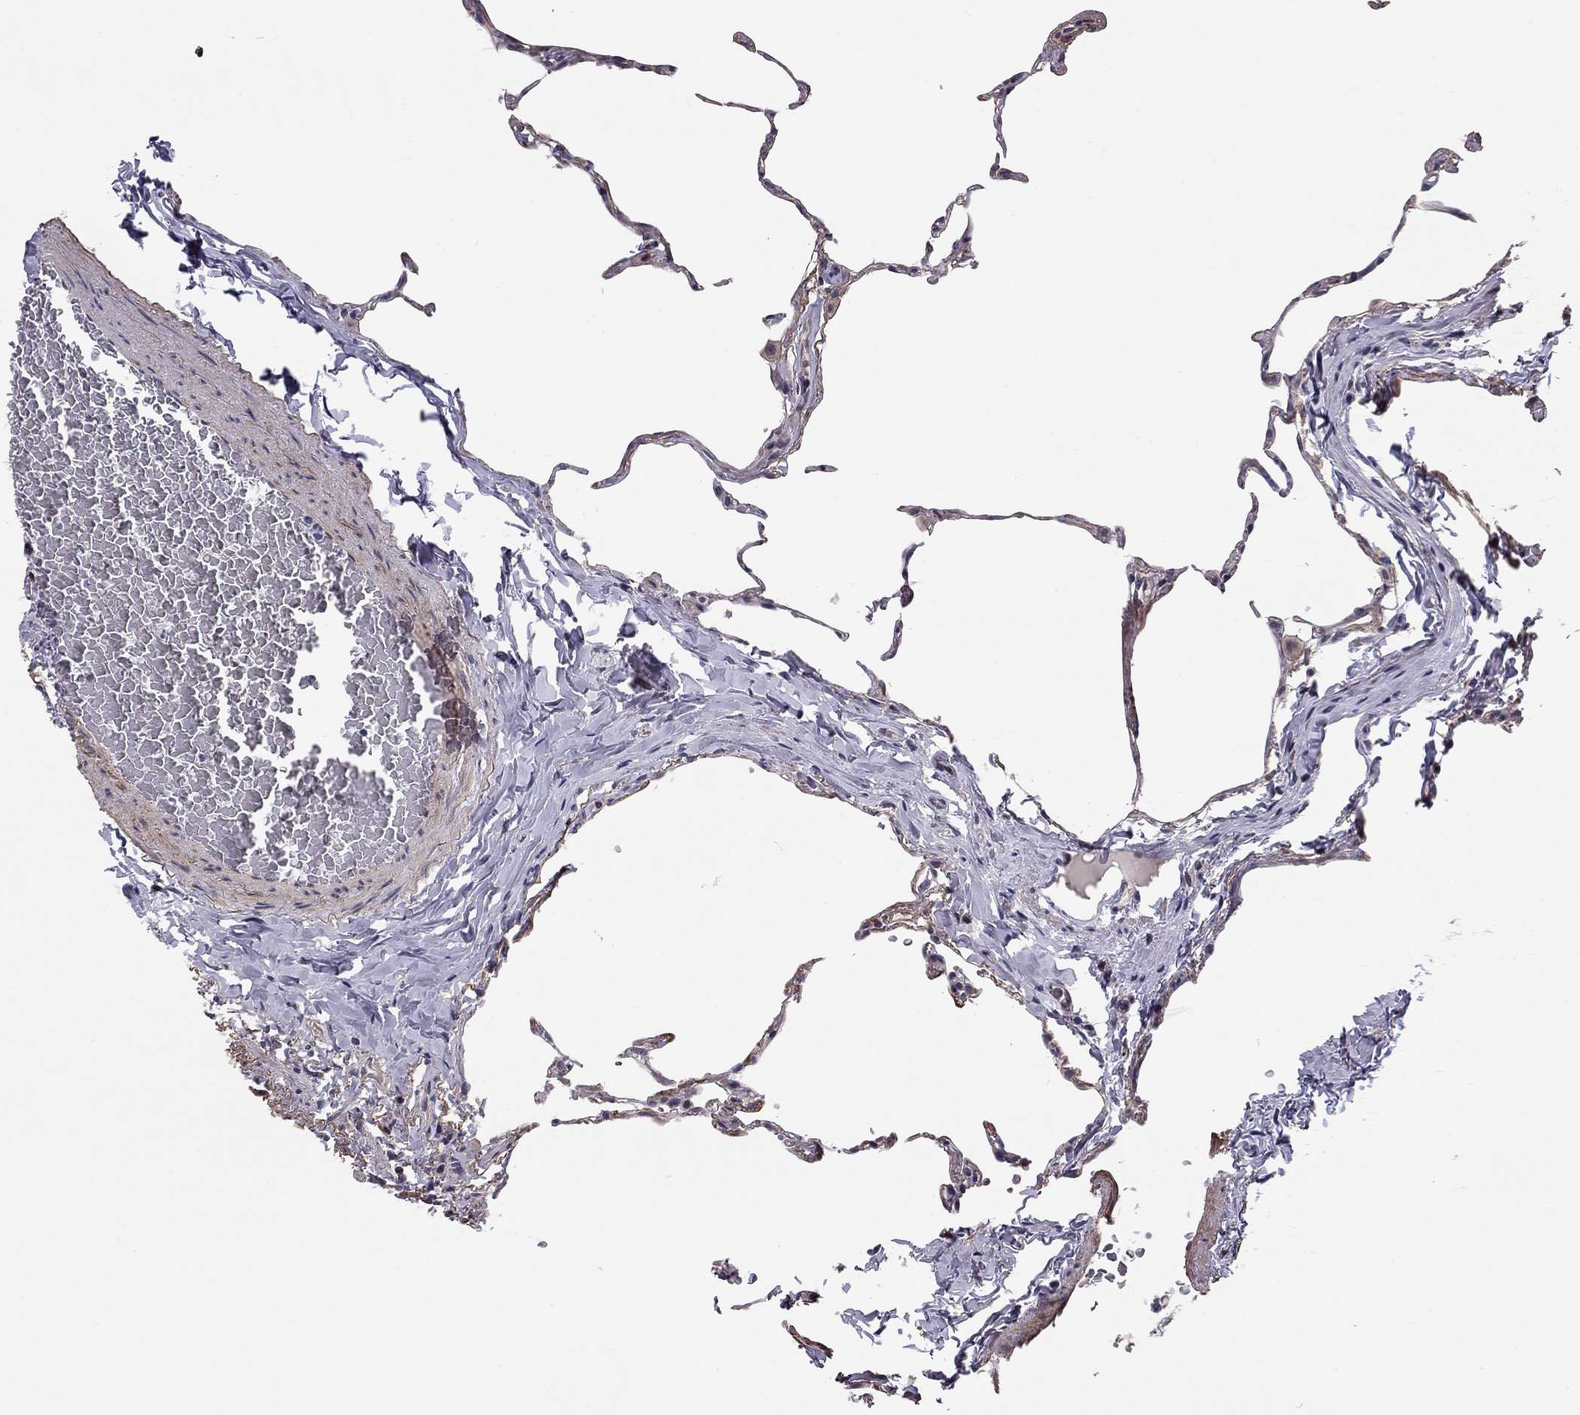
{"staining": {"intensity": "moderate", "quantity": "<25%", "location": "cytoplasmic/membranous"}, "tissue": "lung", "cell_type": "Alveolar cells", "image_type": "normal", "snomed": [{"axis": "morphology", "description": "Normal tissue, NOS"}, {"axis": "topography", "description": "Lung"}], "caption": "Protein expression analysis of normal human lung reveals moderate cytoplasmic/membranous staining in about <25% of alveolar cells. (IHC, brightfield microscopy, high magnification).", "gene": "GJB4", "patient": {"sex": "female", "age": 57}}